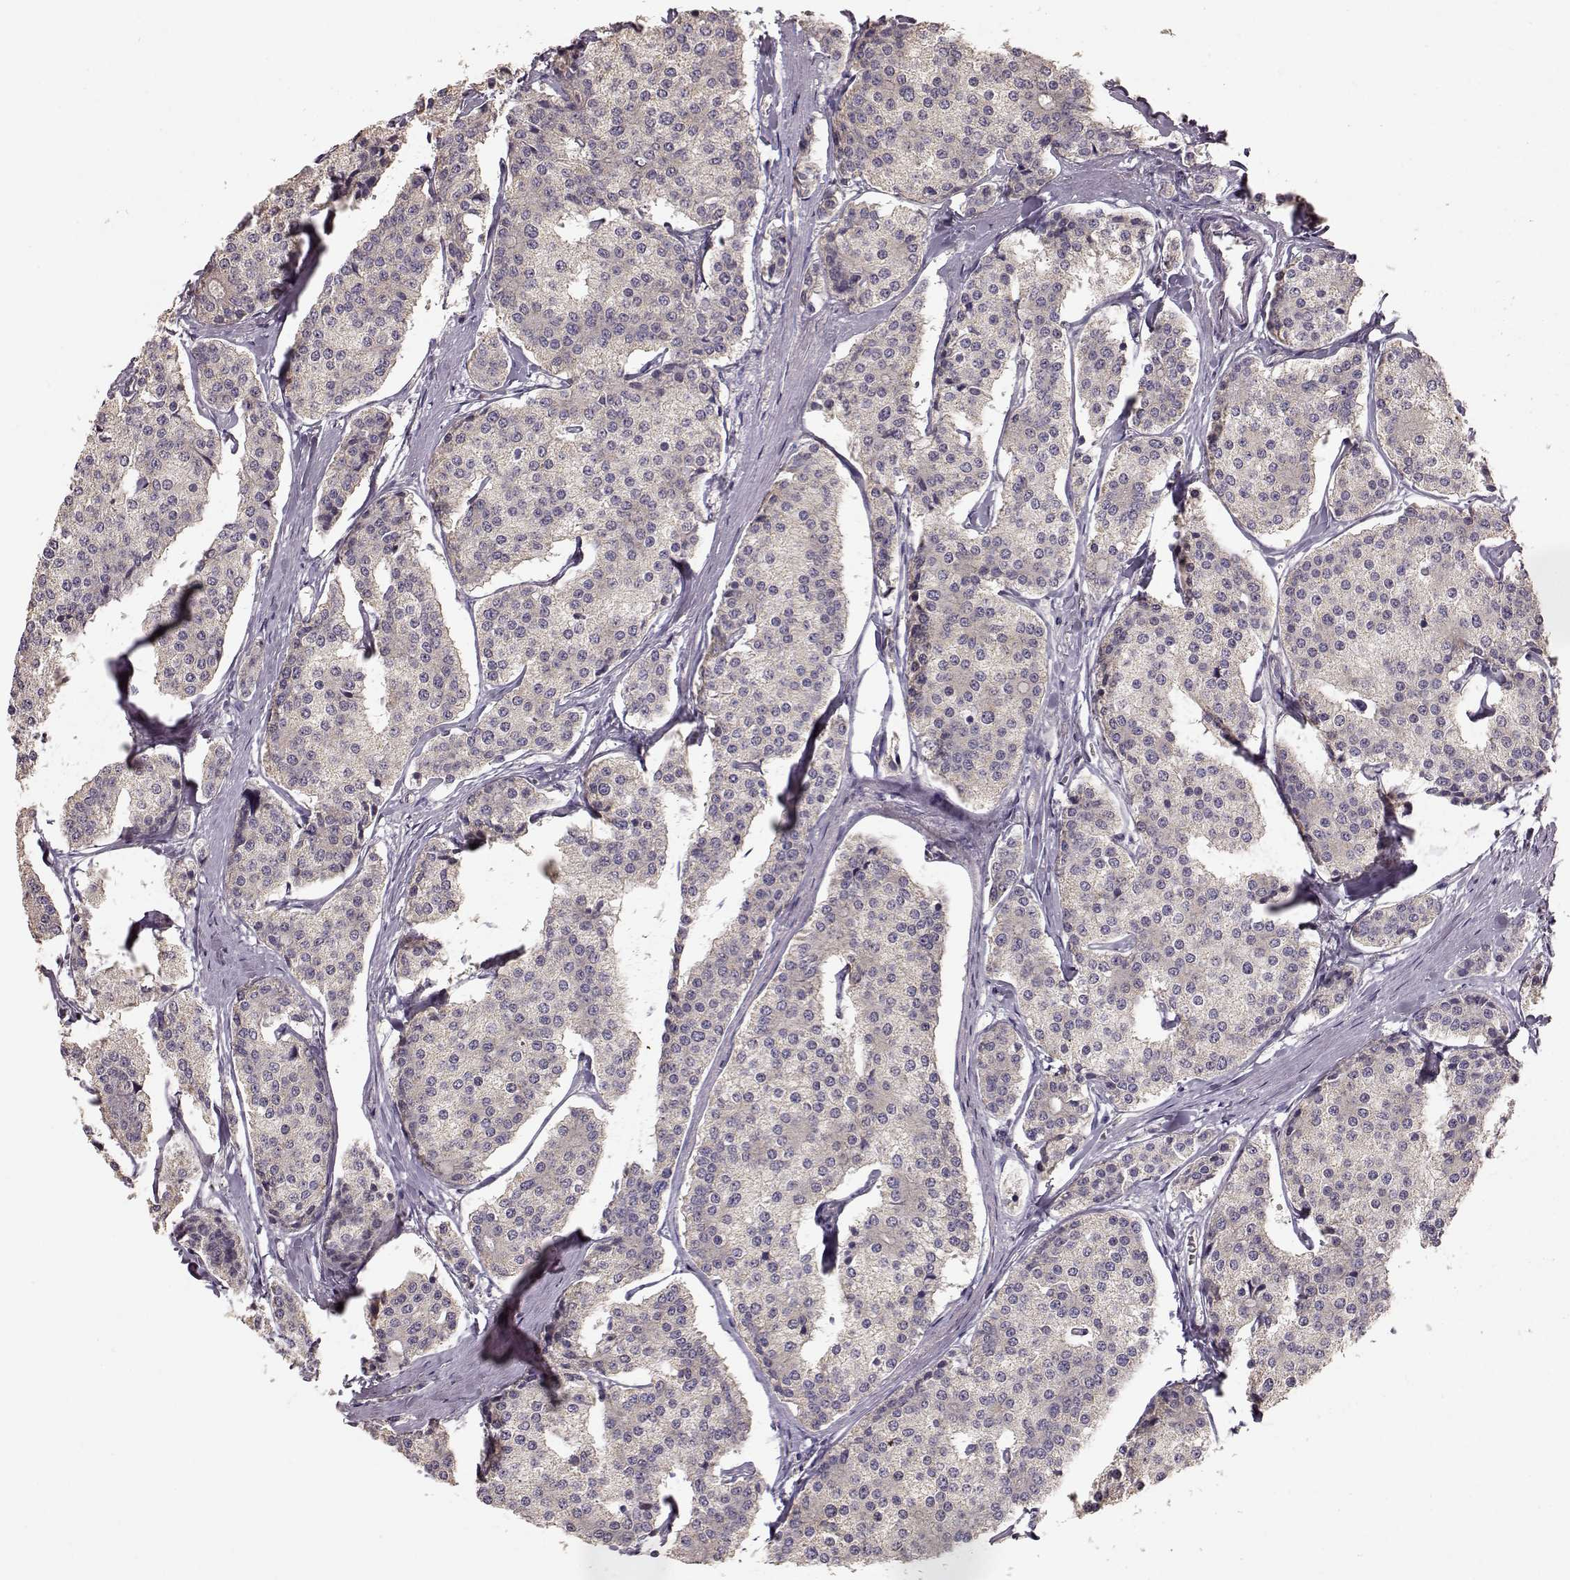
{"staining": {"intensity": "negative", "quantity": "none", "location": "none"}, "tissue": "carcinoid", "cell_type": "Tumor cells", "image_type": "cancer", "snomed": [{"axis": "morphology", "description": "Carcinoid, malignant, NOS"}, {"axis": "topography", "description": "Small intestine"}], "caption": "A high-resolution image shows immunohistochemistry staining of carcinoid (malignant), which shows no significant staining in tumor cells.", "gene": "ERBB3", "patient": {"sex": "female", "age": 65}}